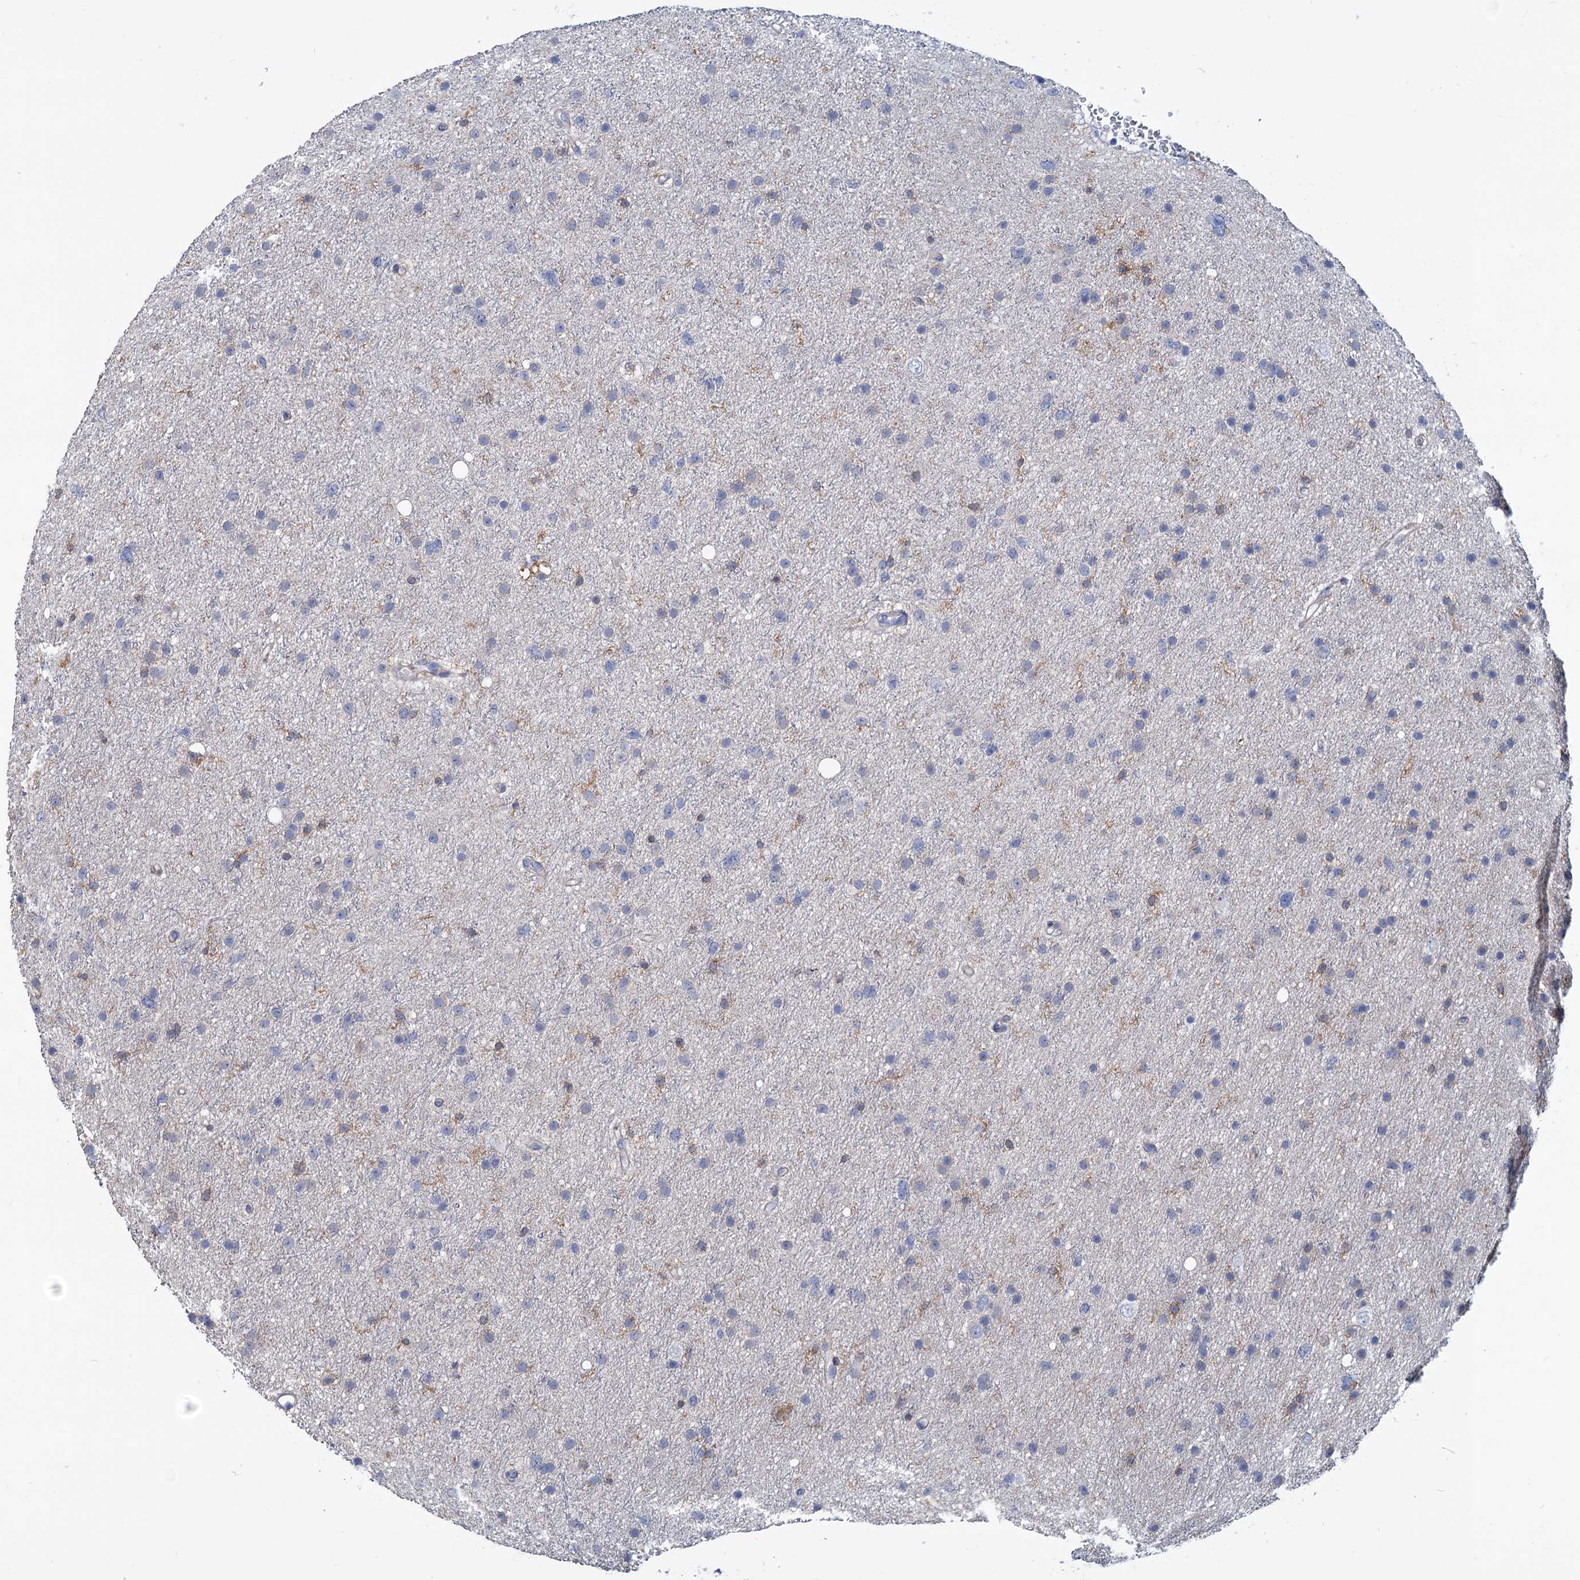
{"staining": {"intensity": "negative", "quantity": "none", "location": "none"}, "tissue": "glioma", "cell_type": "Tumor cells", "image_type": "cancer", "snomed": [{"axis": "morphology", "description": "Glioma, malignant, Low grade"}, {"axis": "topography", "description": "Cerebral cortex"}], "caption": "This micrograph is of glioma stained with IHC to label a protein in brown with the nuclei are counter-stained blue. There is no staining in tumor cells.", "gene": "LRCH4", "patient": {"sex": "female", "age": 39}}